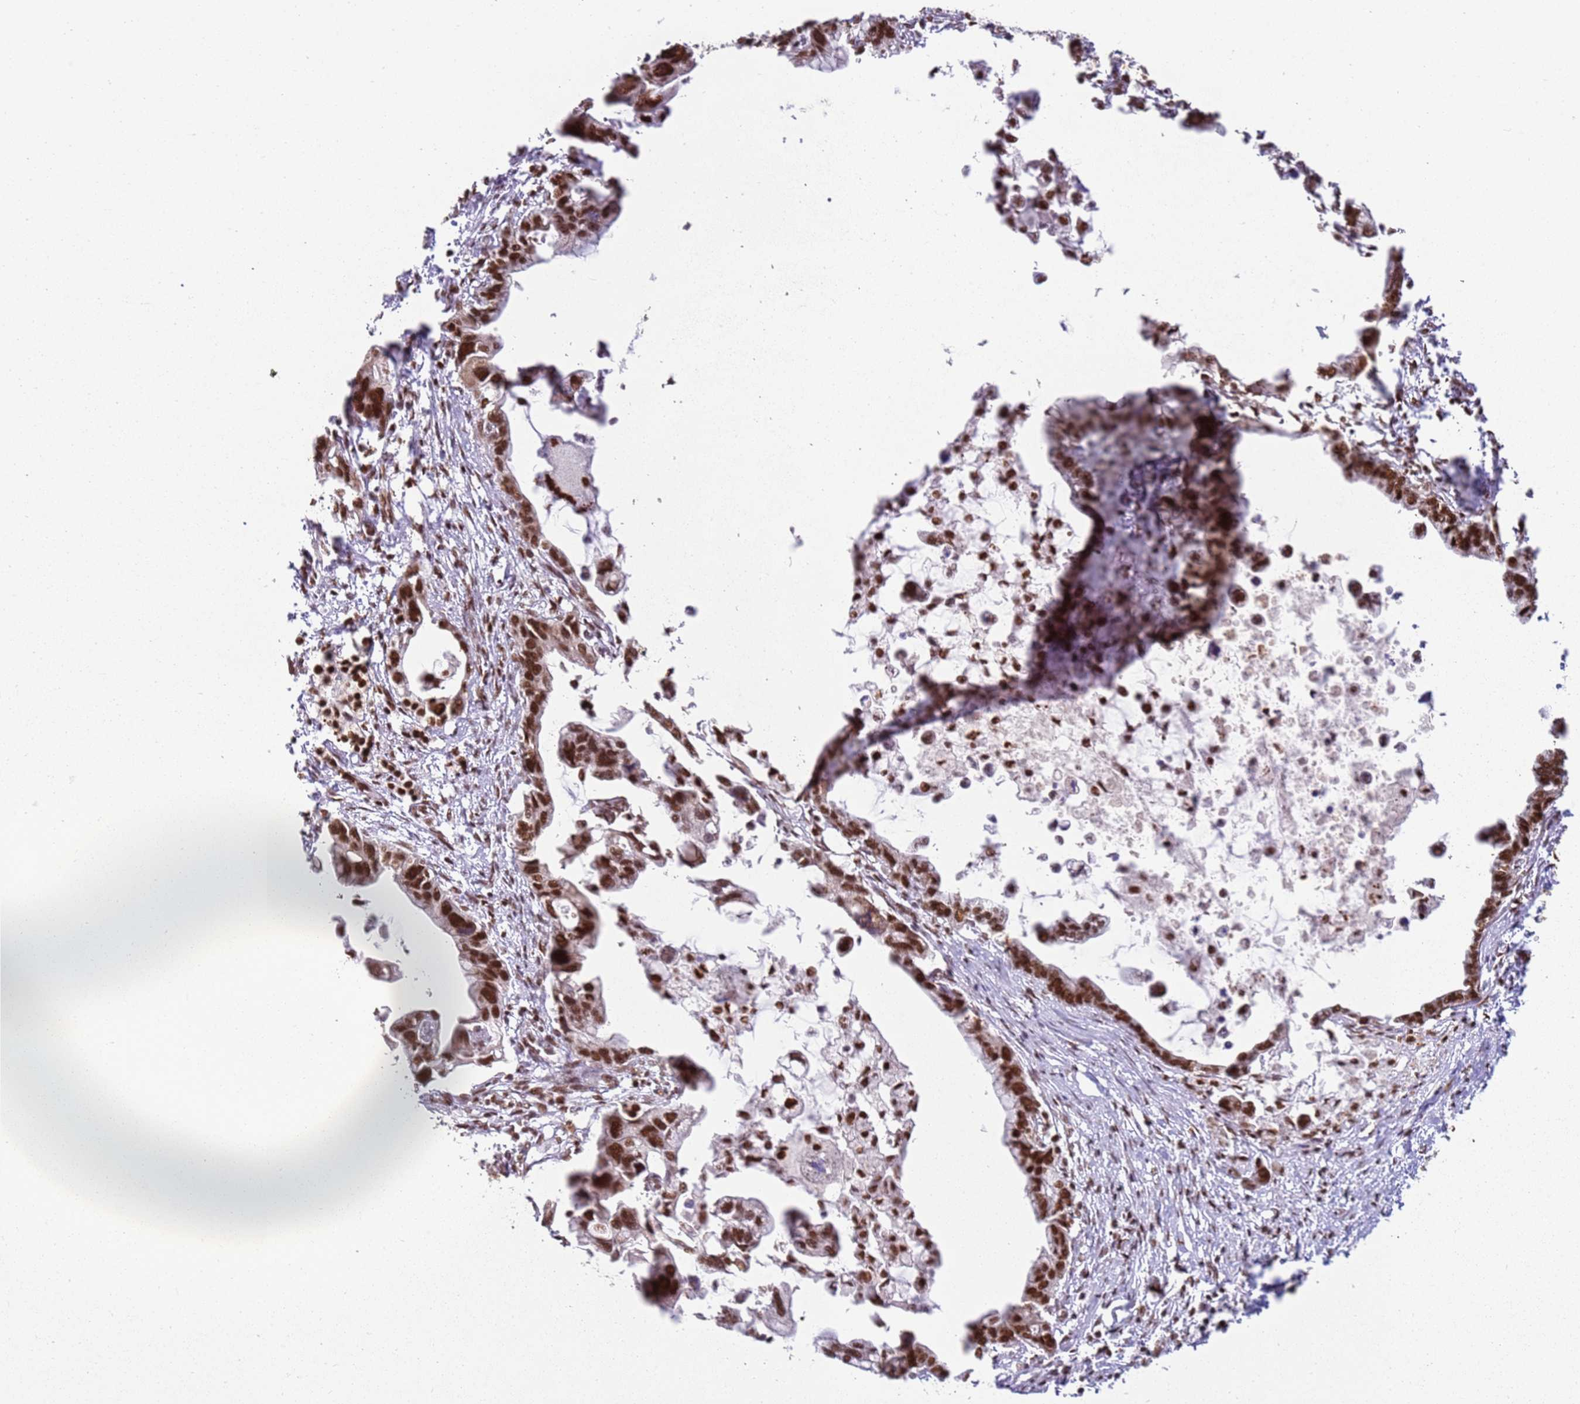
{"staining": {"intensity": "strong", "quantity": ">75%", "location": "nuclear"}, "tissue": "pancreatic cancer", "cell_type": "Tumor cells", "image_type": "cancer", "snomed": [{"axis": "morphology", "description": "Adenocarcinoma, NOS"}, {"axis": "topography", "description": "Pancreas"}], "caption": "High-power microscopy captured an IHC micrograph of pancreatic cancer, revealing strong nuclear positivity in approximately >75% of tumor cells.", "gene": "TENT4A", "patient": {"sex": "female", "age": 83}}